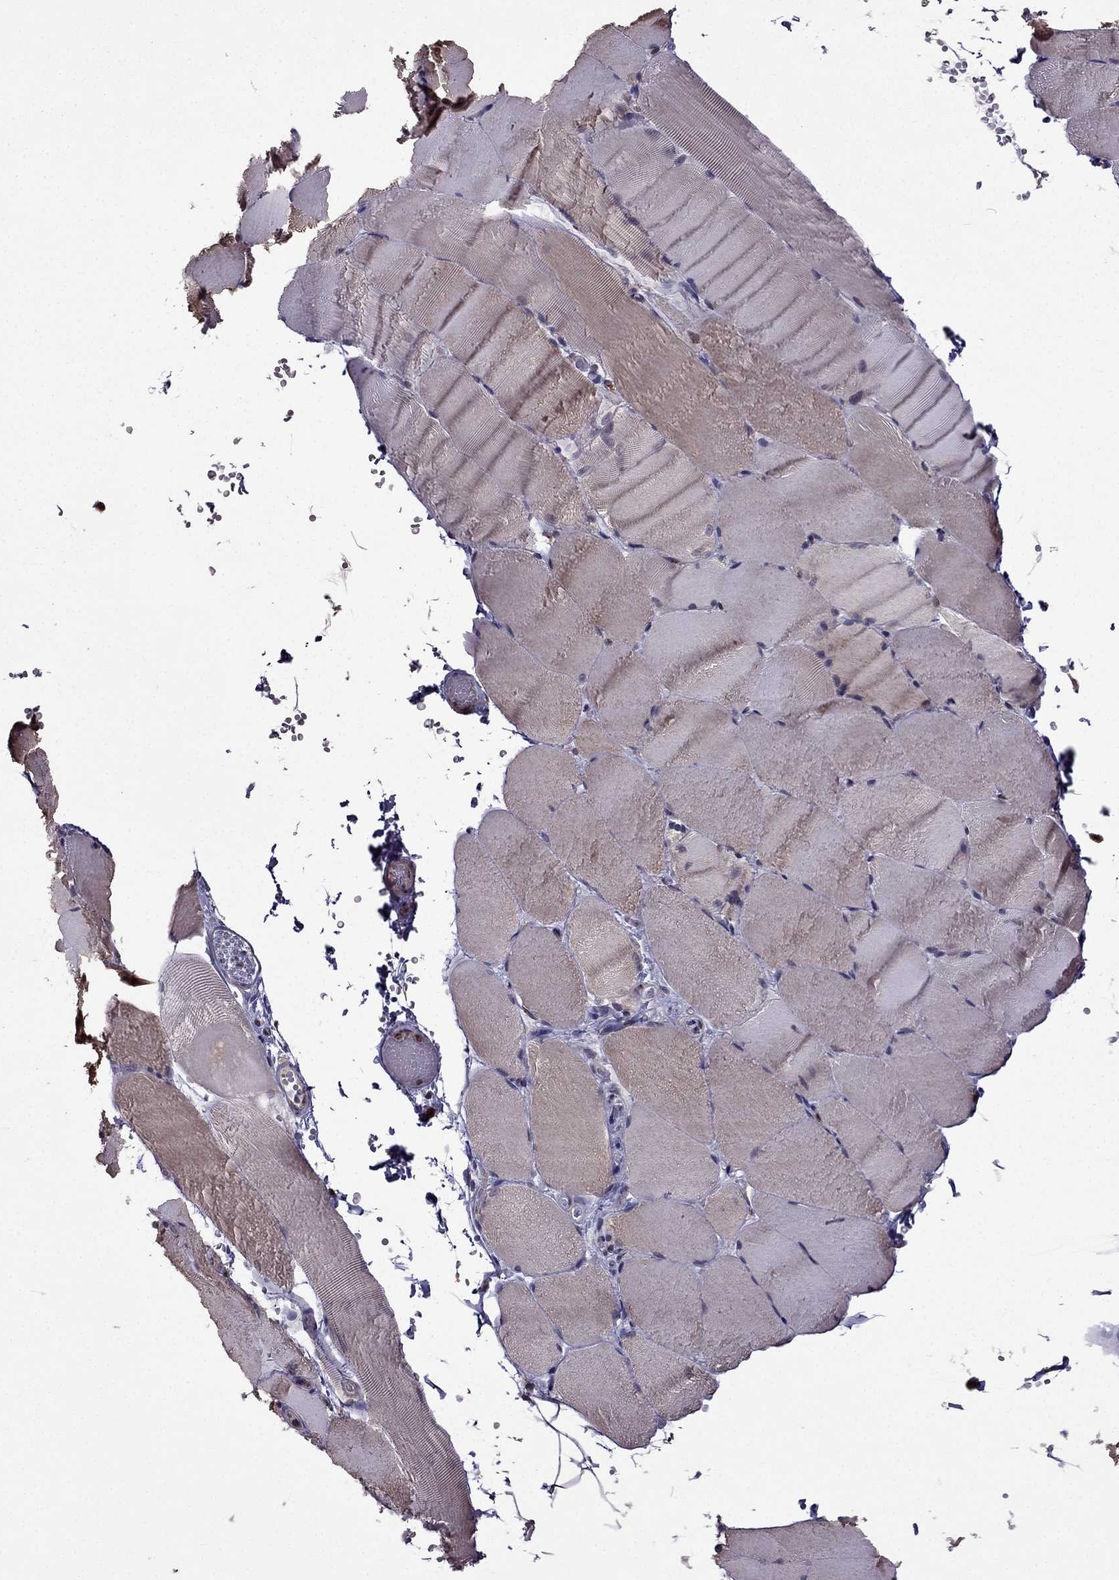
{"staining": {"intensity": "negative", "quantity": "none", "location": "none"}, "tissue": "skeletal muscle", "cell_type": "Myocytes", "image_type": "normal", "snomed": [{"axis": "morphology", "description": "Normal tissue, NOS"}, {"axis": "topography", "description": "Skeletal muscle"}], "caption": "Immunohistochemistry image of unremarkable skeletal muscle stained for a protein (brown), which shows no positivity in myocytes.", "gene": "IKBIP", "patient": {"sex": "female", "age": 37}}